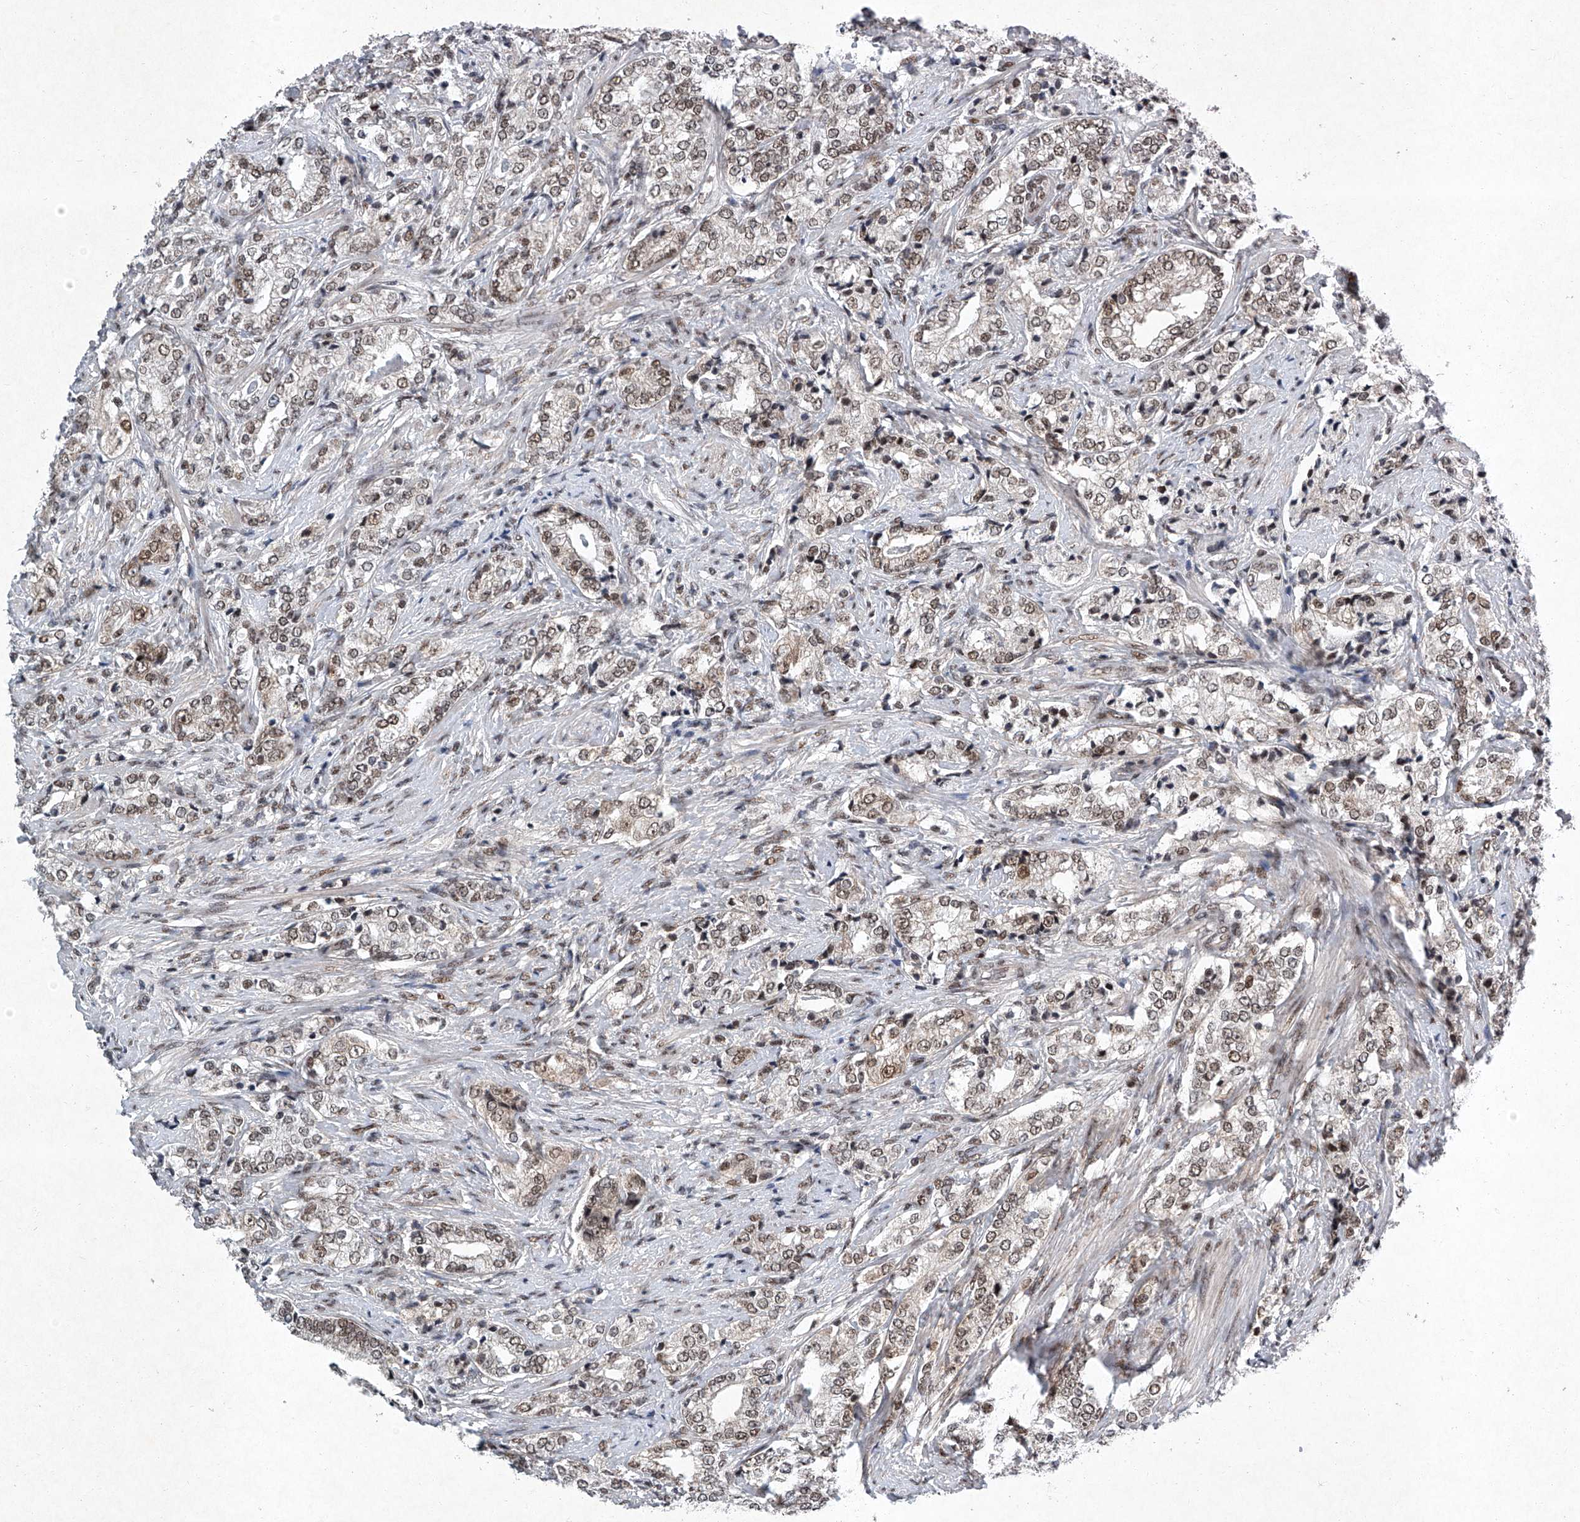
{"staining": {"intensity": "moderate", "quantity": ">75%", "location": "nuclear"}, "tissue": "prostate cancer", "cell_type": "Tumor cells", "image_type": "cancer", "snomed": [{"axis": "morphology", "description": "Adenocarcinoma, High grade"}, {"axis": "topography", "description": "Prostate"}], "caption": "Protein staining shows moderate nuclear positivity in approximately >75% of tumor cells in prostate adenocarcinoma (high-grade).", "gene": "TFDP1", "patient": {"sex": "male", "age": 69}}